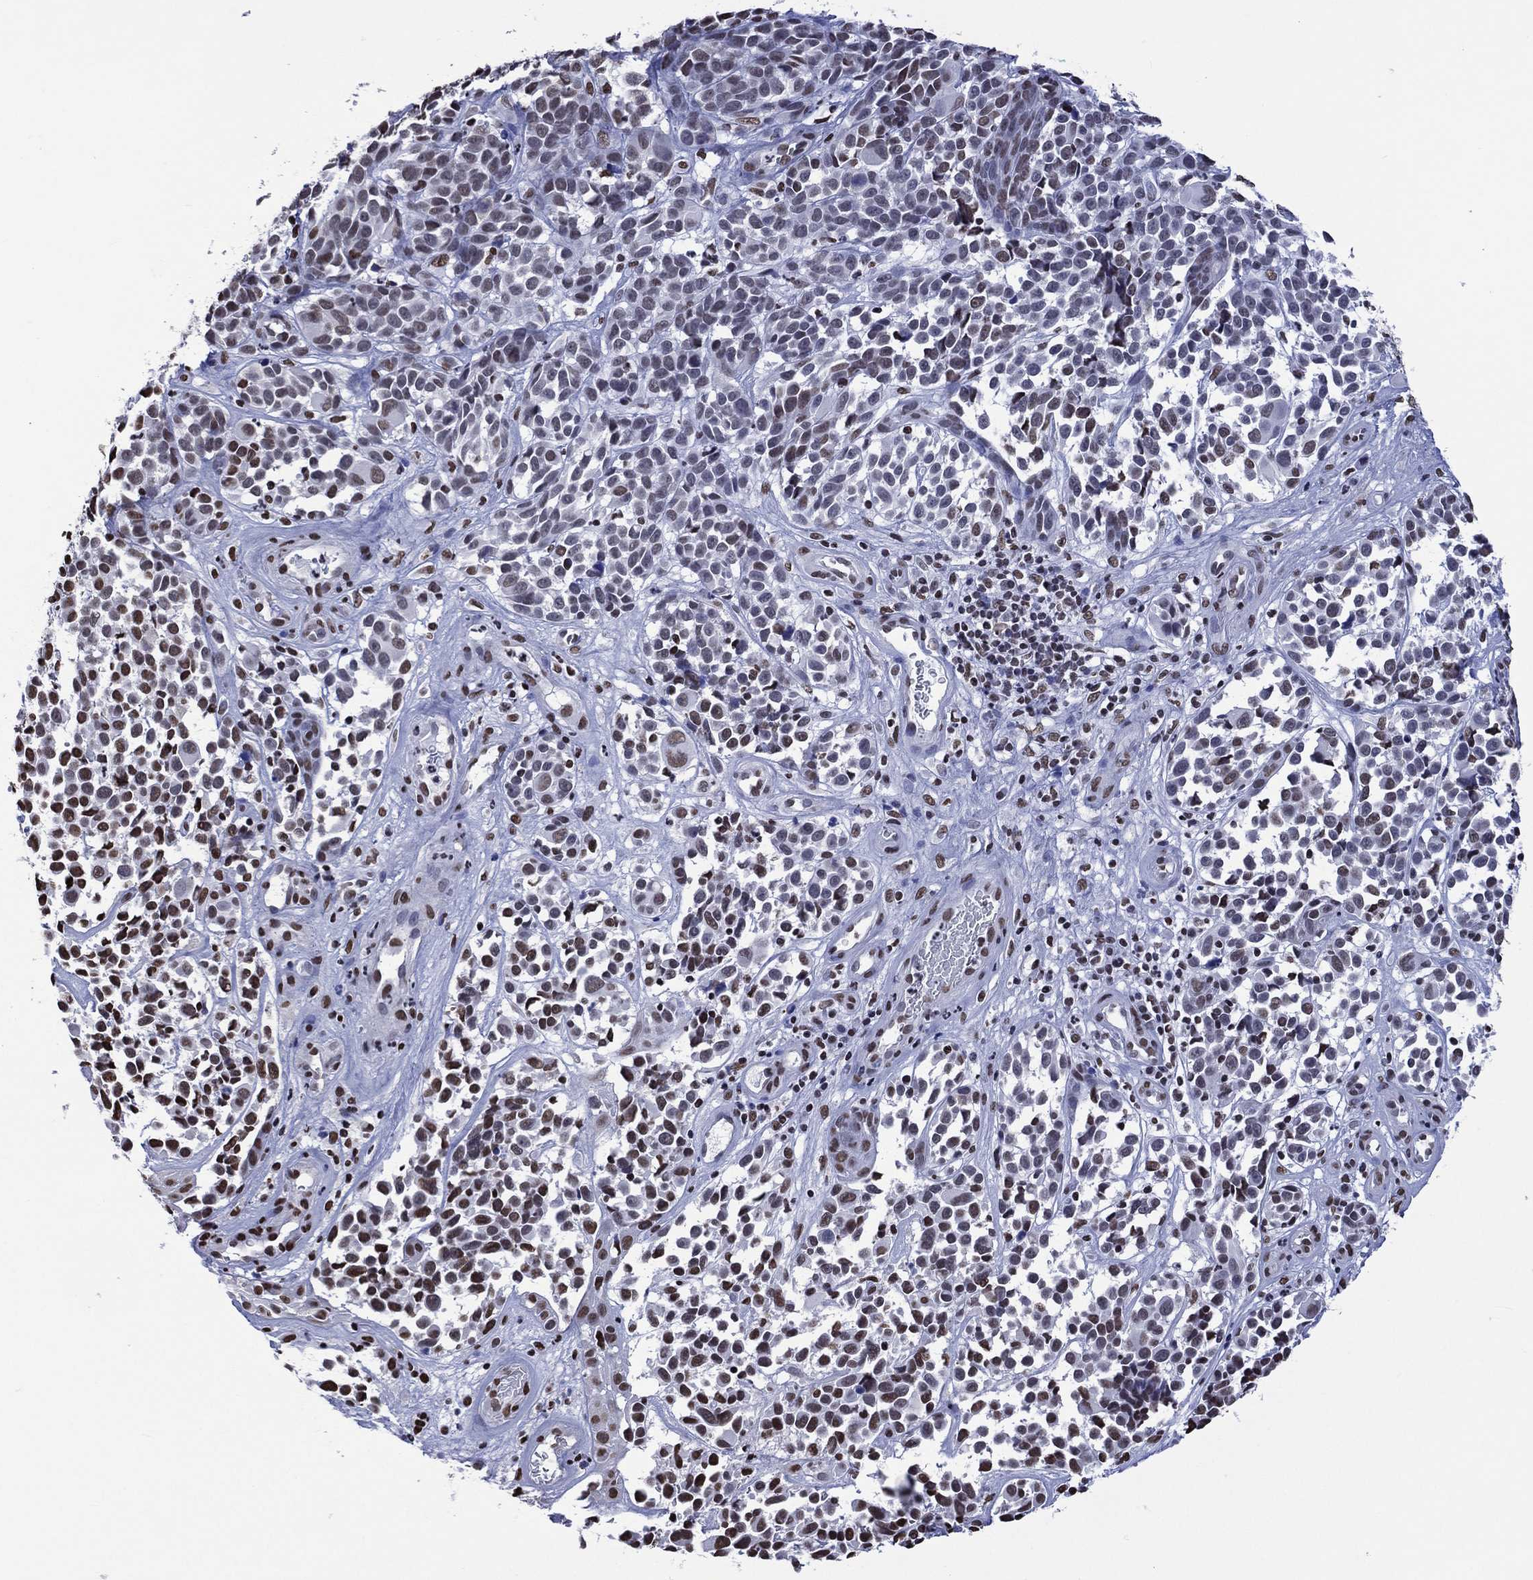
{"staining": {"intensity": "moderate", "quantity": "25%-75%", "location": "nuclear"}, "tissue": "melanoma", "cell_type": "Tumor cells", "image_type": "cancer", "snomed": [{"axis": "morphology", "description": "Malignant melanoma, NOS"}, {"axis": "topography", "description": "Skin"}], "caption": "The photomicrograph exhibits immunohistochemical staining of melanoma. There is moderate nuclear expression is identified in approximately 25%-75% of tumor cells.", "gene": "RETREG2", "patient": {"sex": "female", "age": 88}}